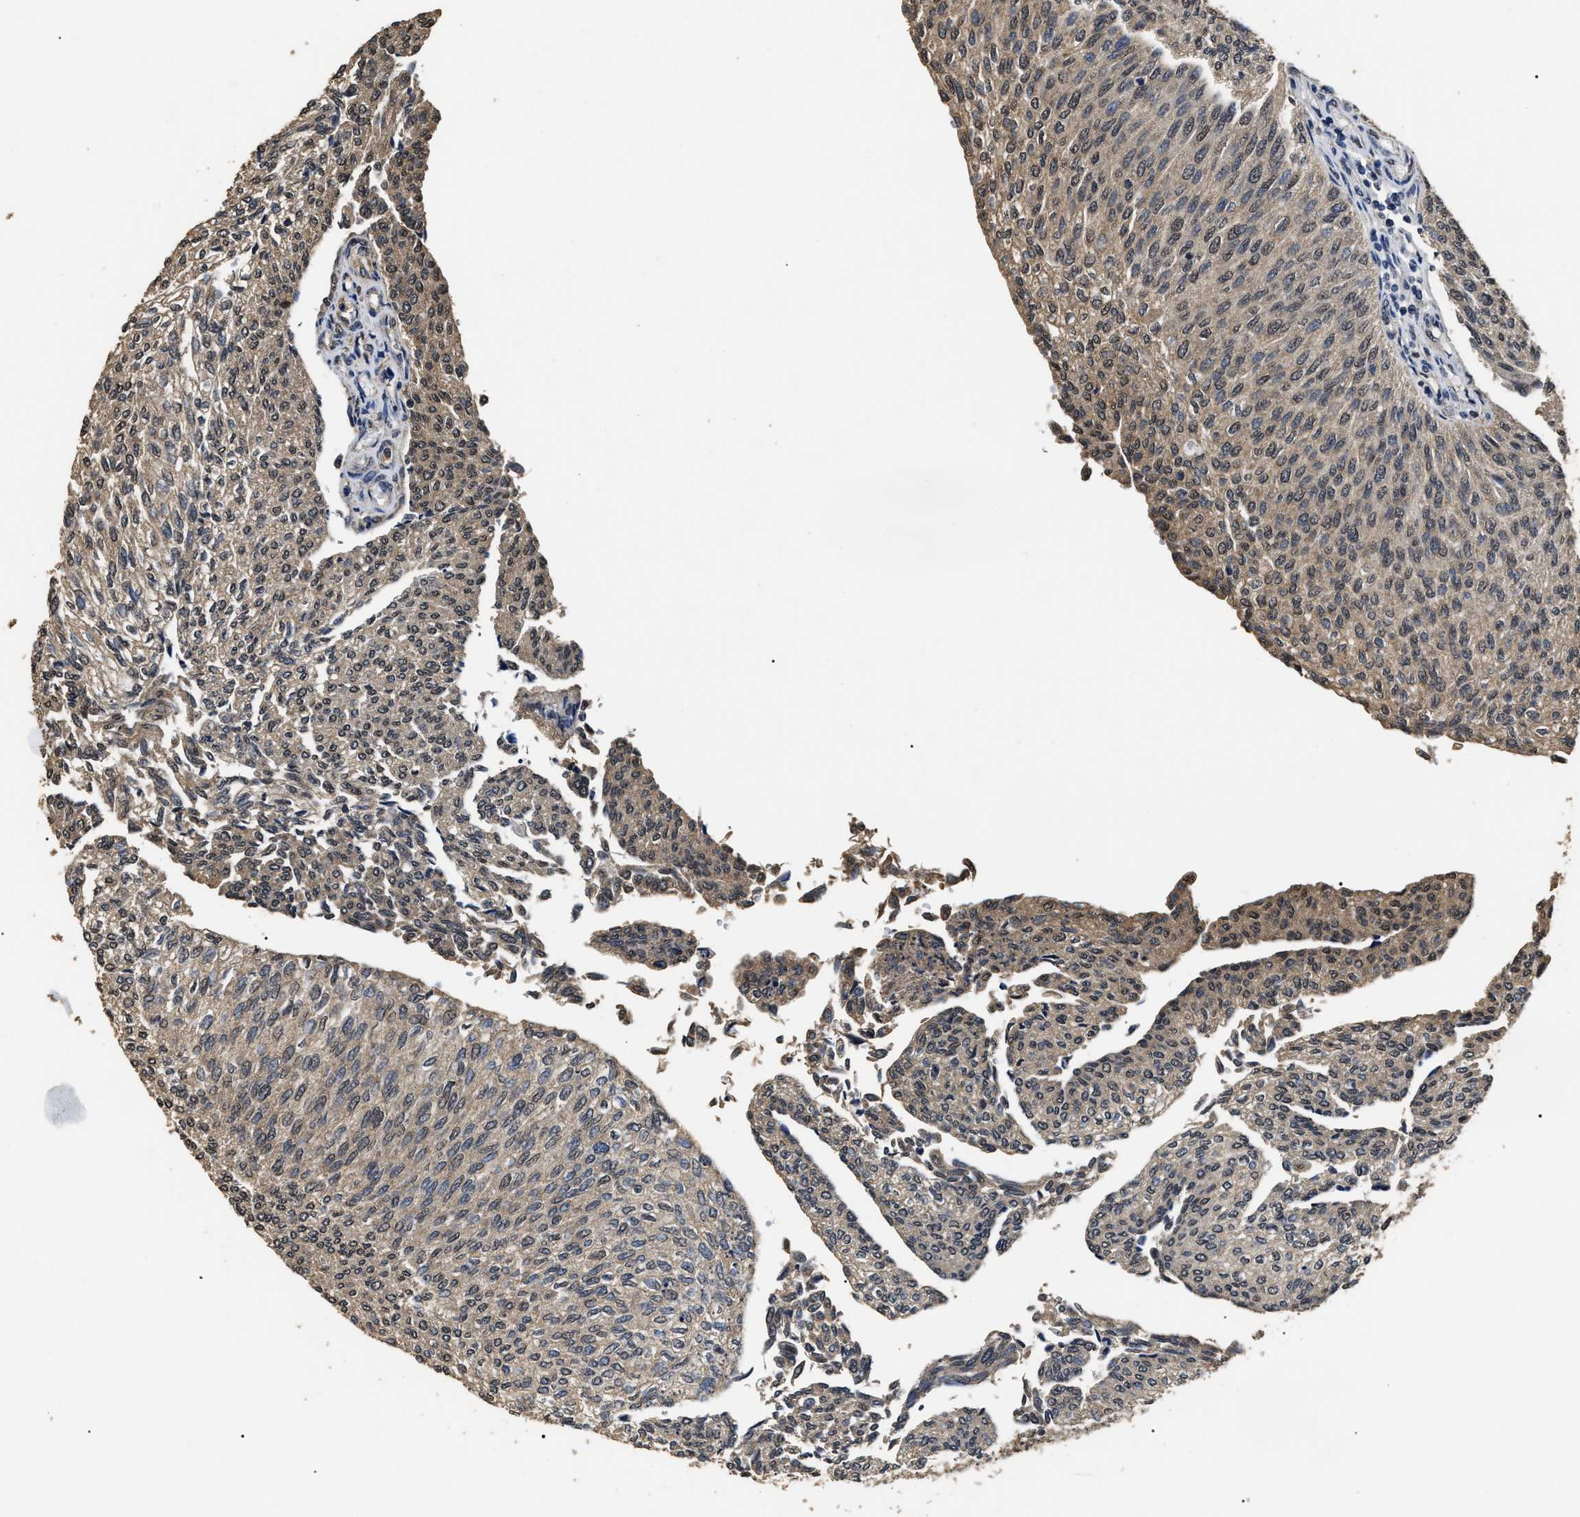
{"staining": {"intensity": "weak", "quantity": ">75%", "location": "cytoplasmic/membranous,nuclear"}, "tissue": "urothelial cancer", "cell_type": "Tumor cells", "image_type": "cancer", "snomed": [{"axis": "morphology", "description": "Urothelial carcinoma, Low grade"}, {"axis": "topography", "description": "Urinary bladder"}], "caption": "Brown immunohistochemical staining in urothelial cancer demonstrates weak cytoplasmic/membranous and nuclear positivity in approximately >75% of tumor cells. The protein is shown in brown color, while the nuclei are stained blue.", "gene": "PSMD8", "patient": {"sex": "female", "age": 79}}